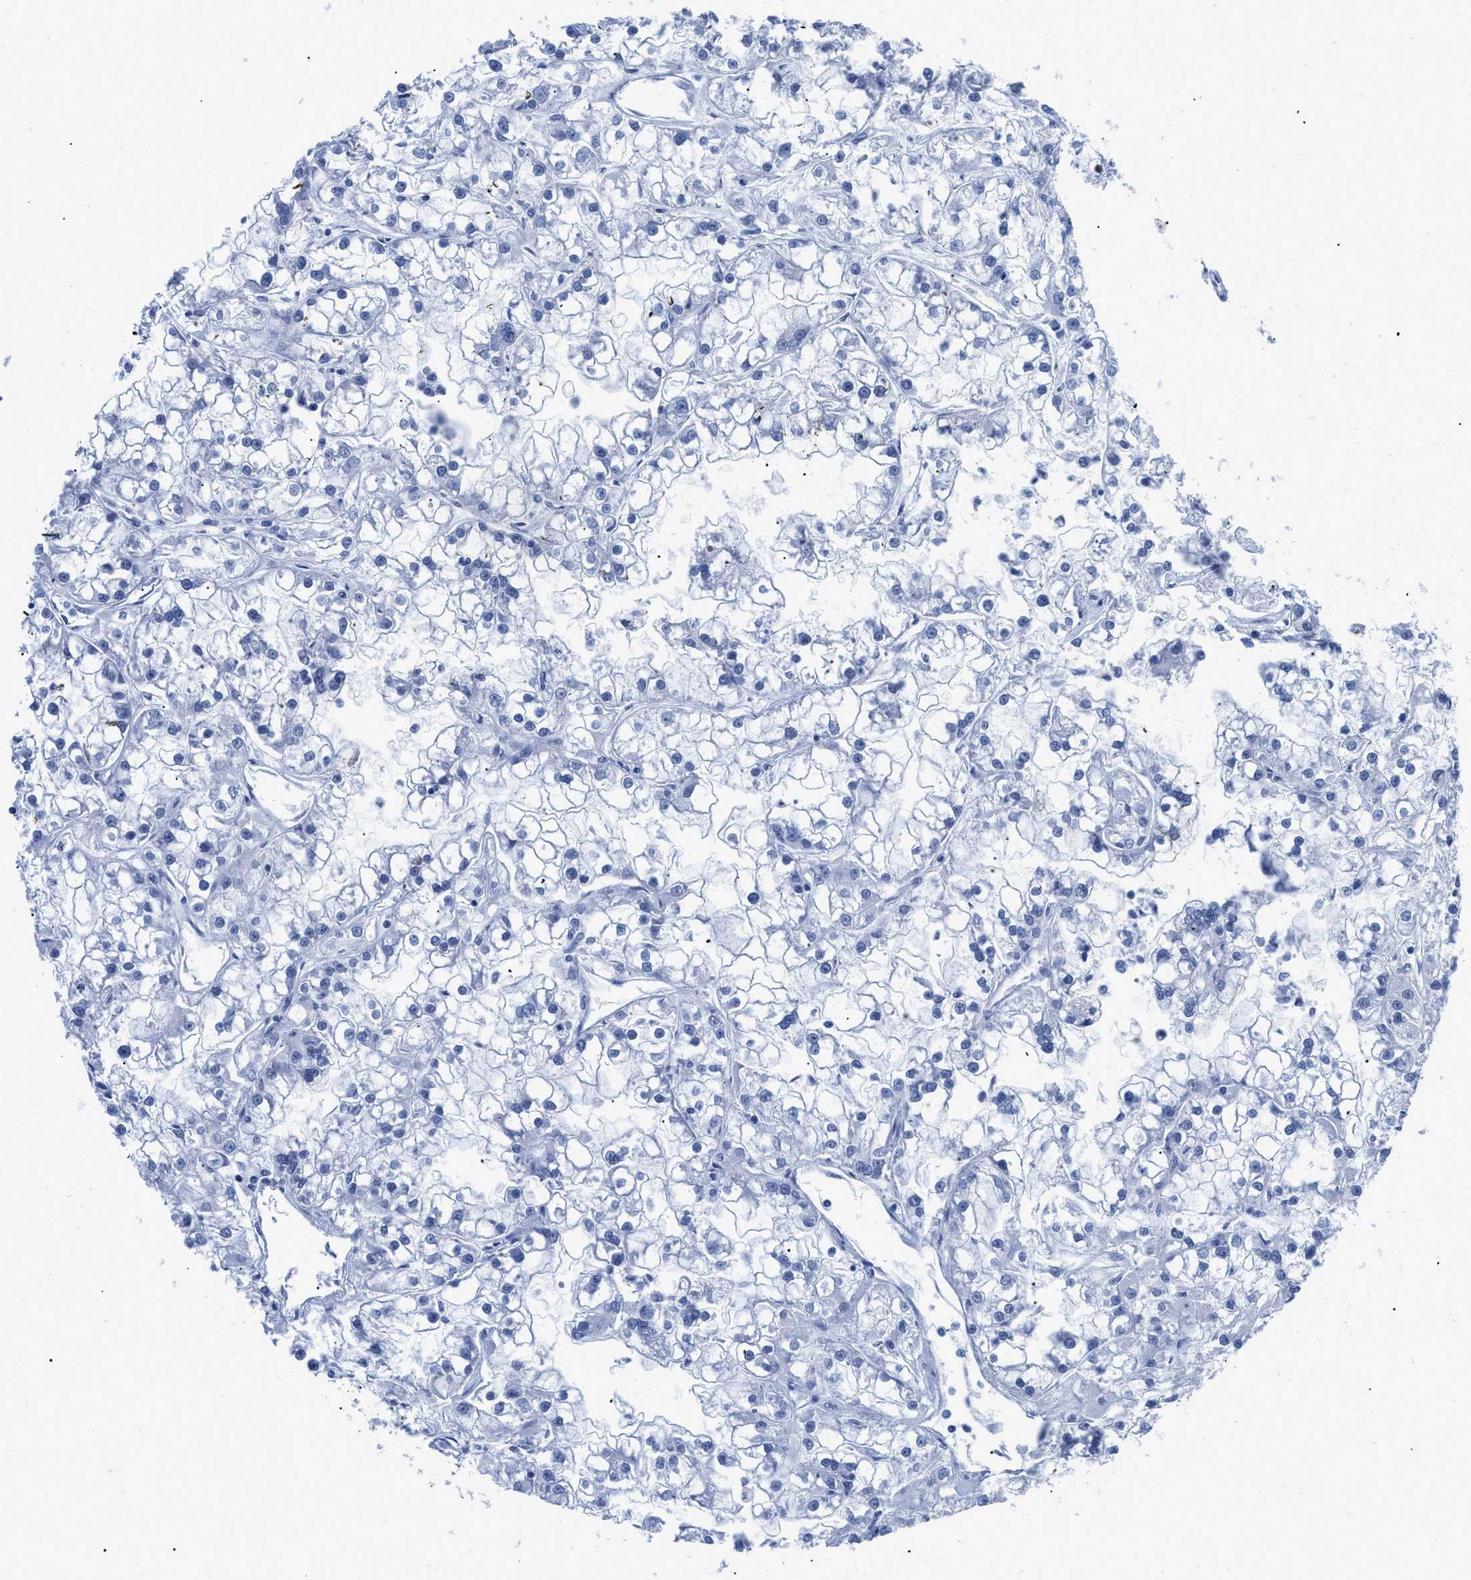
{"staining": {"intensity": "negative", "quantity": "none", "location": "none"}, "tissue": "renal cancer", "cell_type": "Tumor cells", "image_type": "cancer", "snomed": [{"axis": "morphology", "description": "Adenocarcinoma, NOS"}, {"axis": "topography", "description": "Kidney"}], "caption": "There is no significant expression in tumor cells of renal adenocarcinoma. (Brightfield microscopy of DAB IHC at high magnification).", "gene": "DUSP26", "patient": {"sex": "female", "age": 52}}